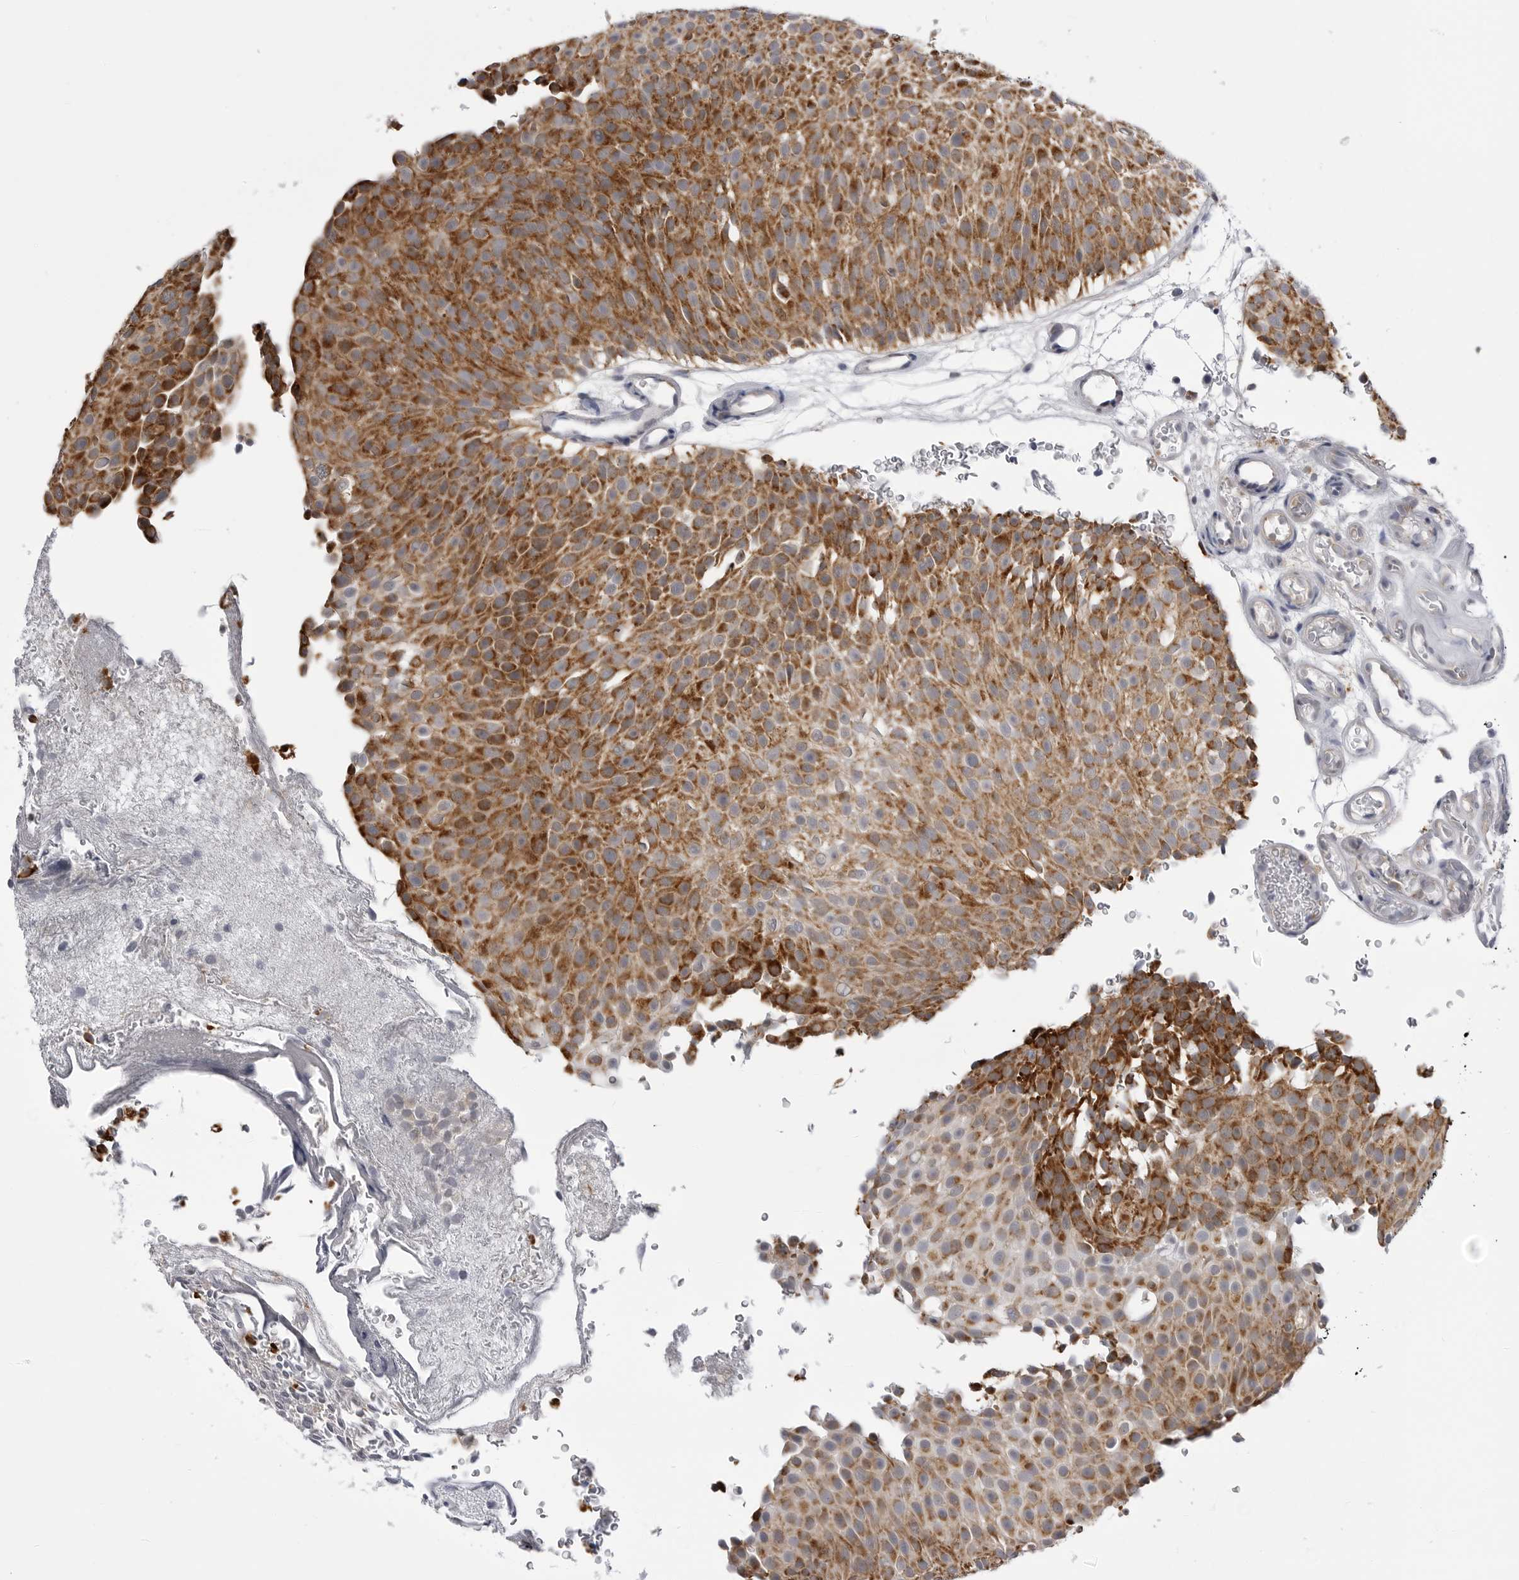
{"staining": {"intensity": "strong", "quantity": ">75%", "location": "cytoplasmic/membranous"}, "tissue": "urothelial cancer", "cell_type": "Tumor cells", "image_type": "cancer", "snomed": [{"axis": "morphology", "description": "Urothelial carcinoma, Low grade"}, {"axis": "topography", "description": "Urinary bladder"}], "caption": "Immunohistochemical staining of human low-grade urothelial carcinoma reveals strong cytoplasmic/membranous protein positivity in approximately >75% of tumor cells.", "gene": "FH", "patient": {"sex": "male", "age": 78}}